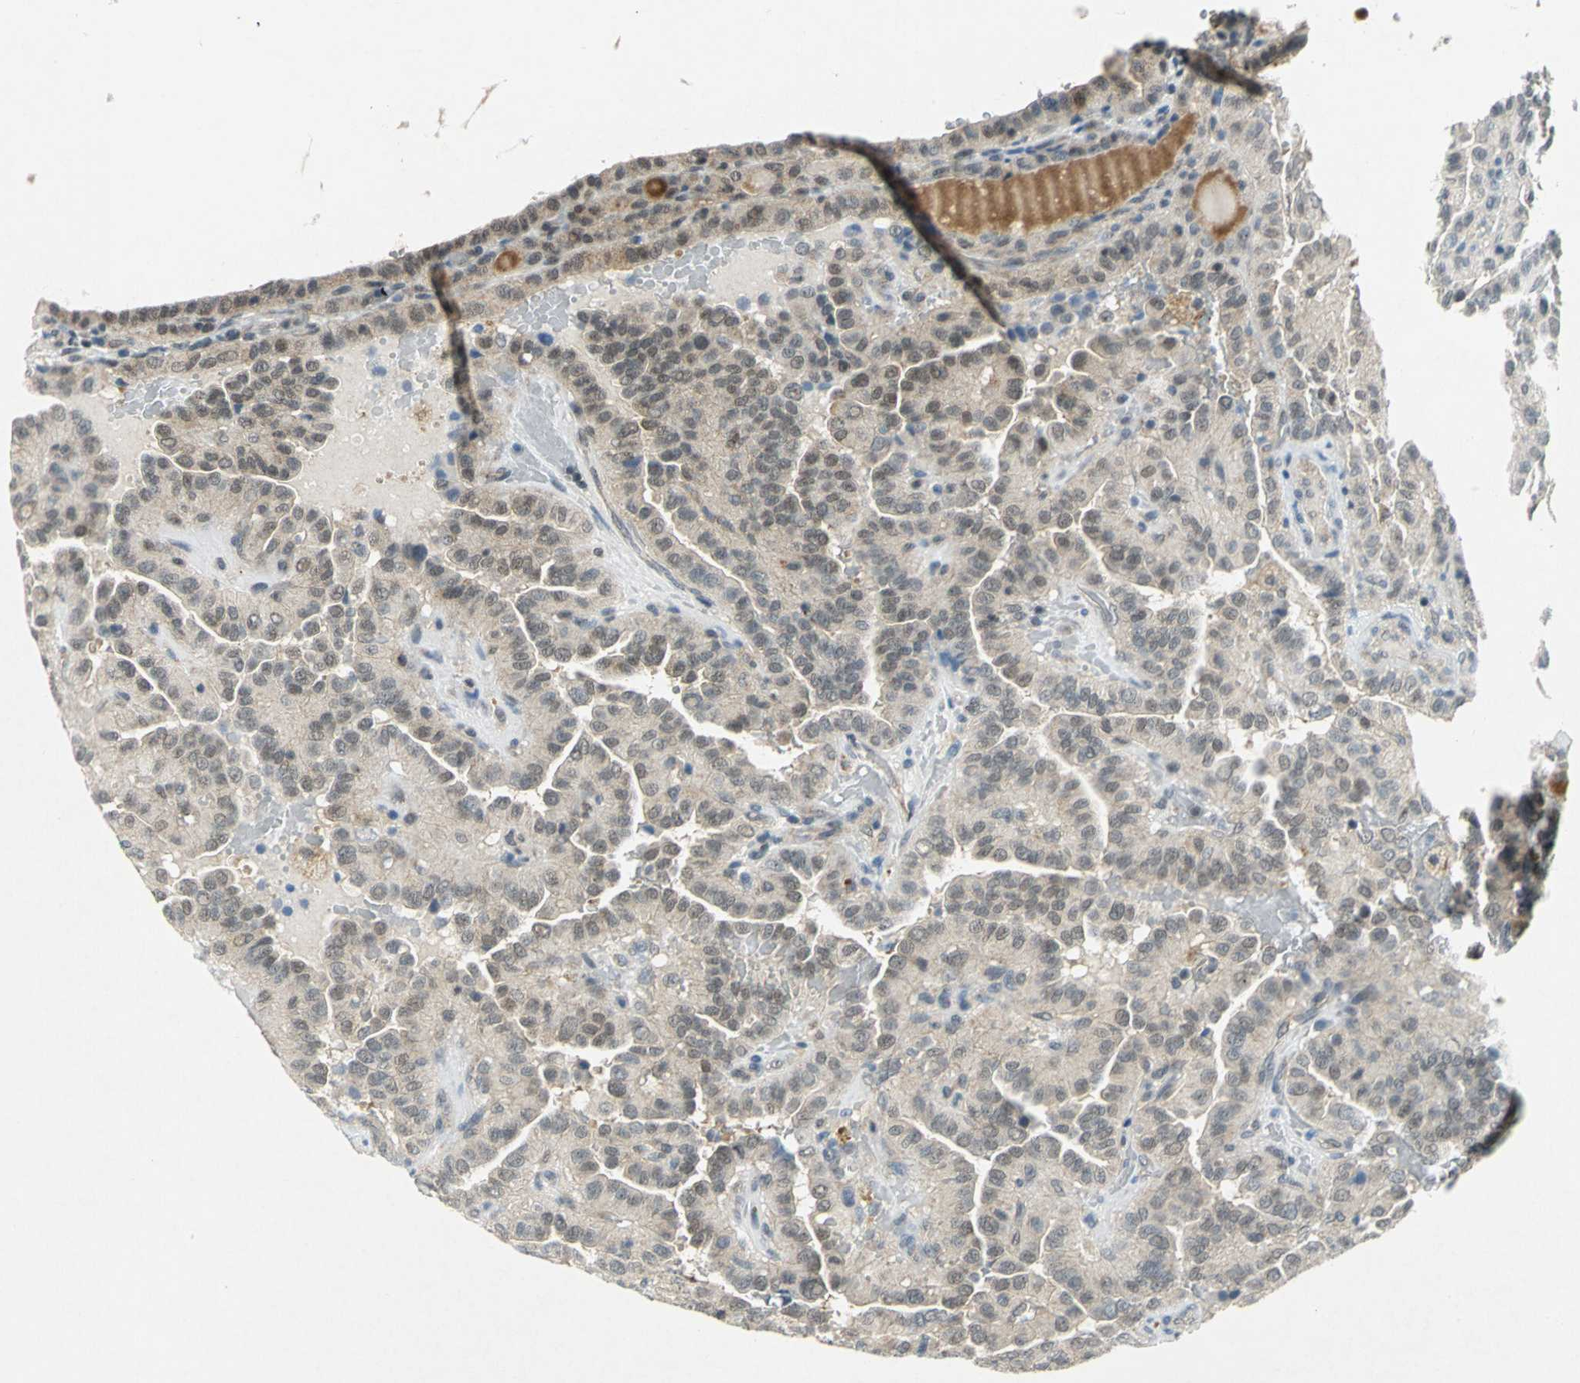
{"staining": {"intensity": "negative", "quantity": "none", "location": "none"}, "tissue": "thyroid cancer", "cell_type": "Tumor cells", "image_type": "cancer", "snomed": [{"axis": "morphology", "description": "Papillary adenocarcinoma, NOS"}, {"axis": "topography", "description": "Thyroid gland"}], "caption": "This histopathology image is of thyroid cancer stained with immunohistochemistry (IHC) to label a protein in brown with the nuclei are counter-stained blue. There is no staining in tumor cells.", "gene": "PIN1", "patient": {"sex": "male", "age": 77}}